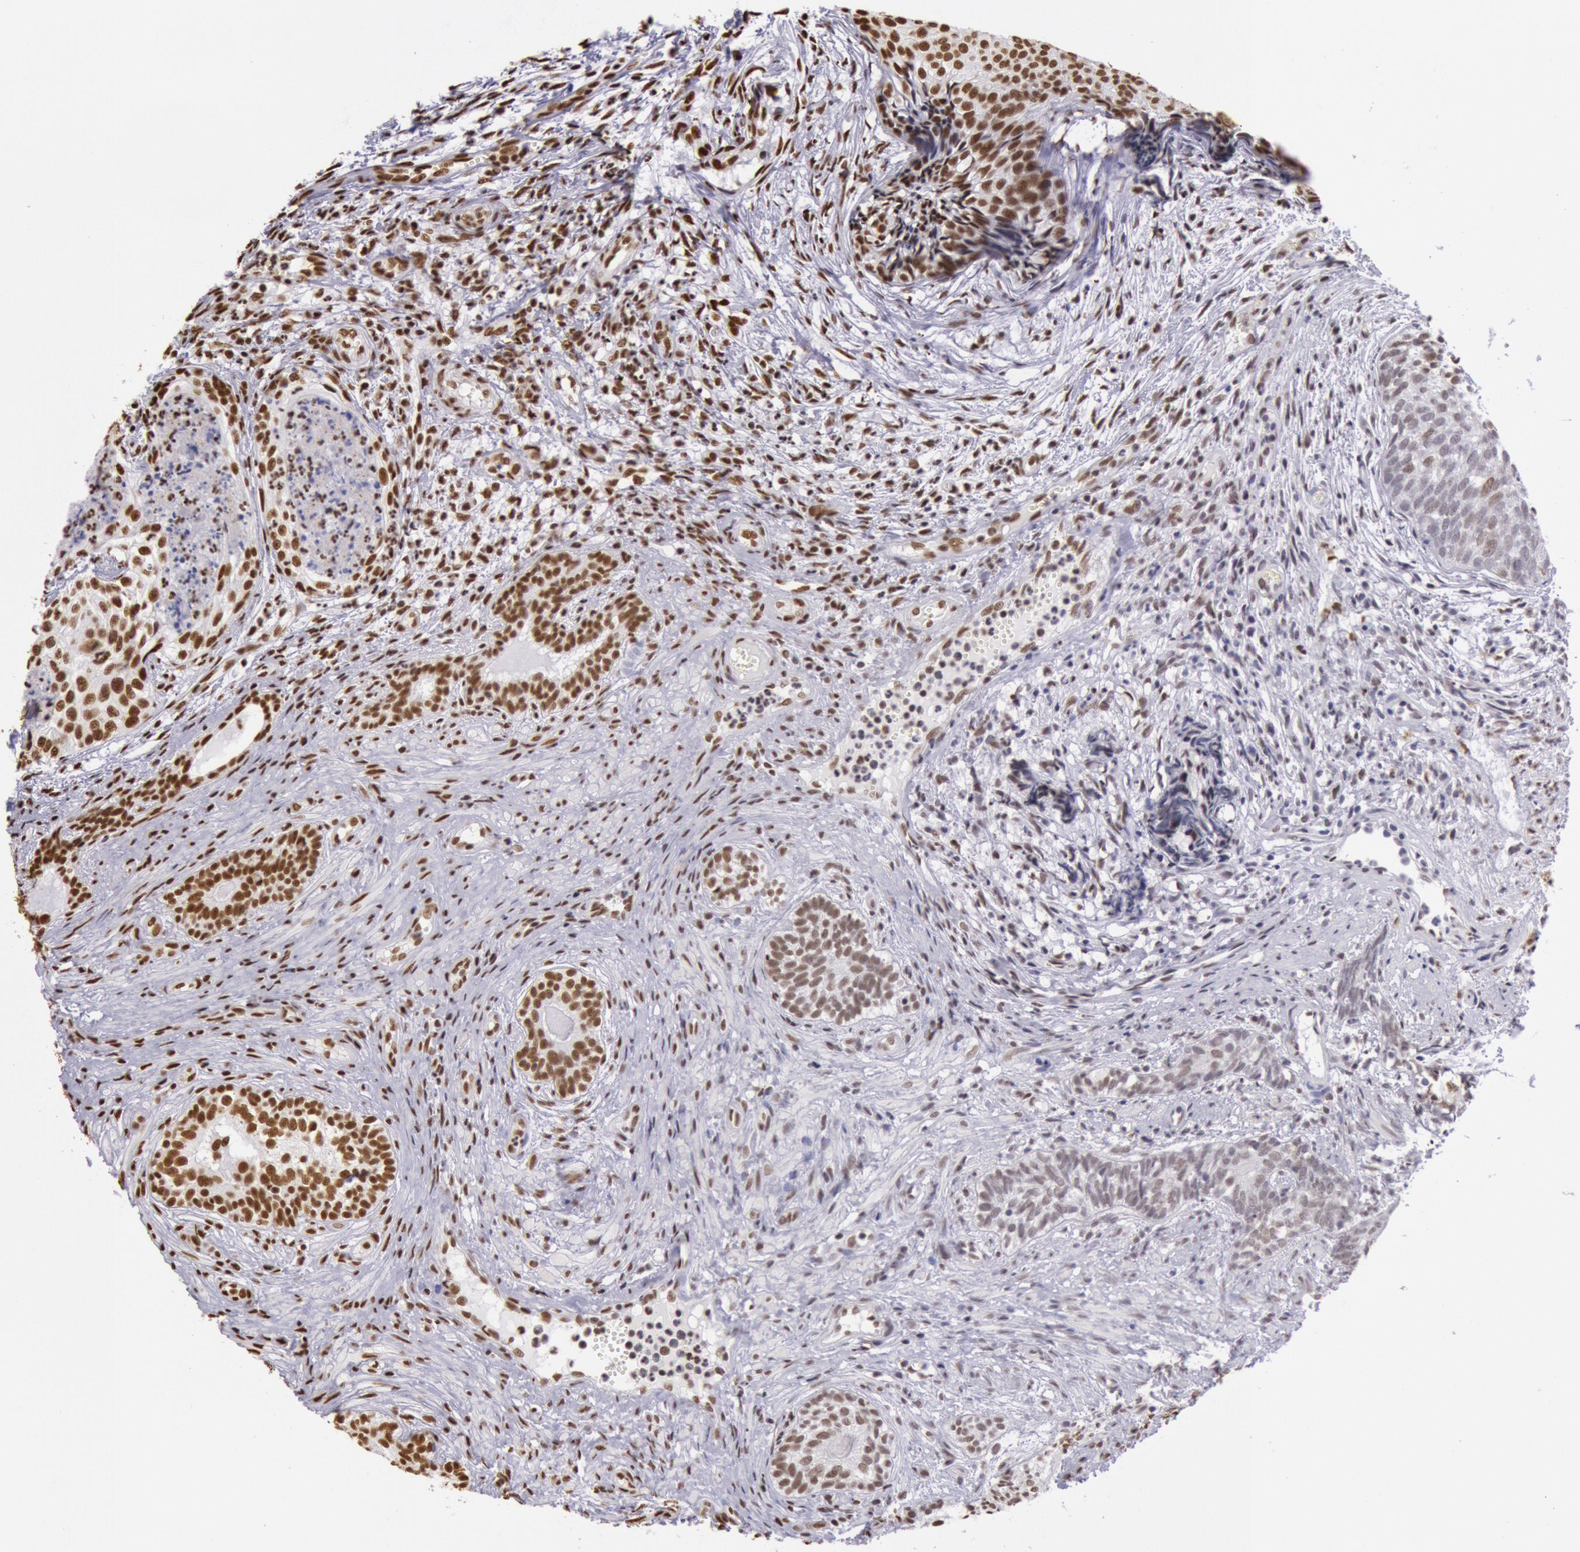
{"staining": {"intensity": "strong", "quantity": ">75%", "location": "nuclear"}, "tissue": "urothelial cancer", "cell_type": "Tumor cells", "image_type": "cancer", "snomed": [{"axis": "morphology", "description": "Urothelial carcinoma, Low grade"}, {"axis": "topography", "description": "Urinary bladder"}], "caption": "A brown stain highlights strong nuclear positivity of a protein in human urothelial cancer tumor cells.", "gene": "HNRNPH2", "patient": {"sex": "male", "age": 84}}